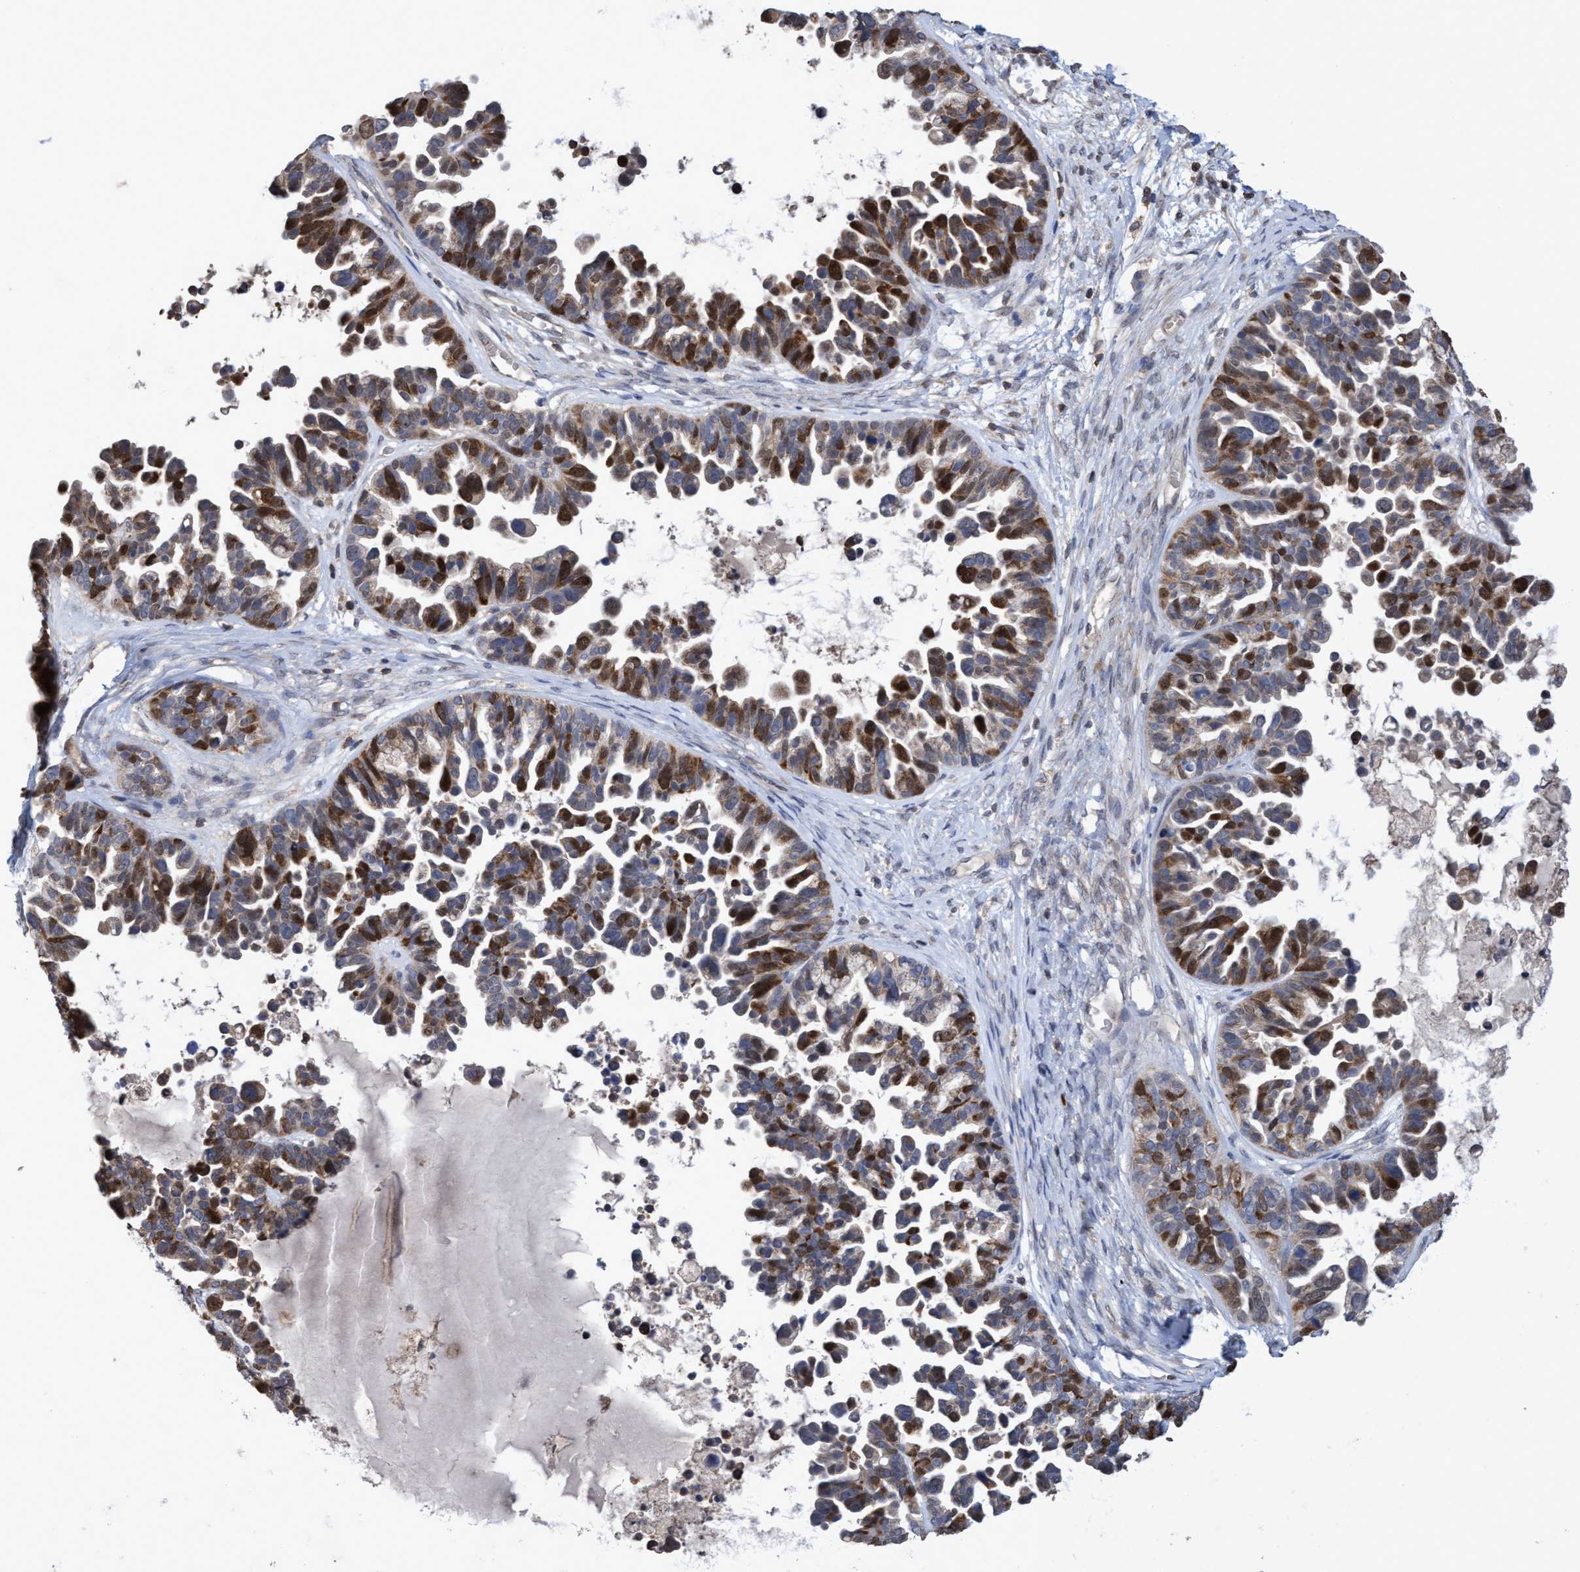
{"staining": {"intensity": "strong", "quantity": "25%-75%", "location": "nuclear"}, "tissue": "ovarian cancer", "cell_type": "Tumor cells", "image_type": "cancer", "snomed": [{"axis": "morphology", "description": "Cystadenocarcinoma, serous, NOS"}, {"axis": "topography", "description": "Ovary"}], "caption": "A brown stain highlights strong nuclear positivity of a protein in serous cystadenocarcinoma (ovarian) tumor cells.", "gene": "SLBP", "patient": {"sex": "female", "age": 56}}